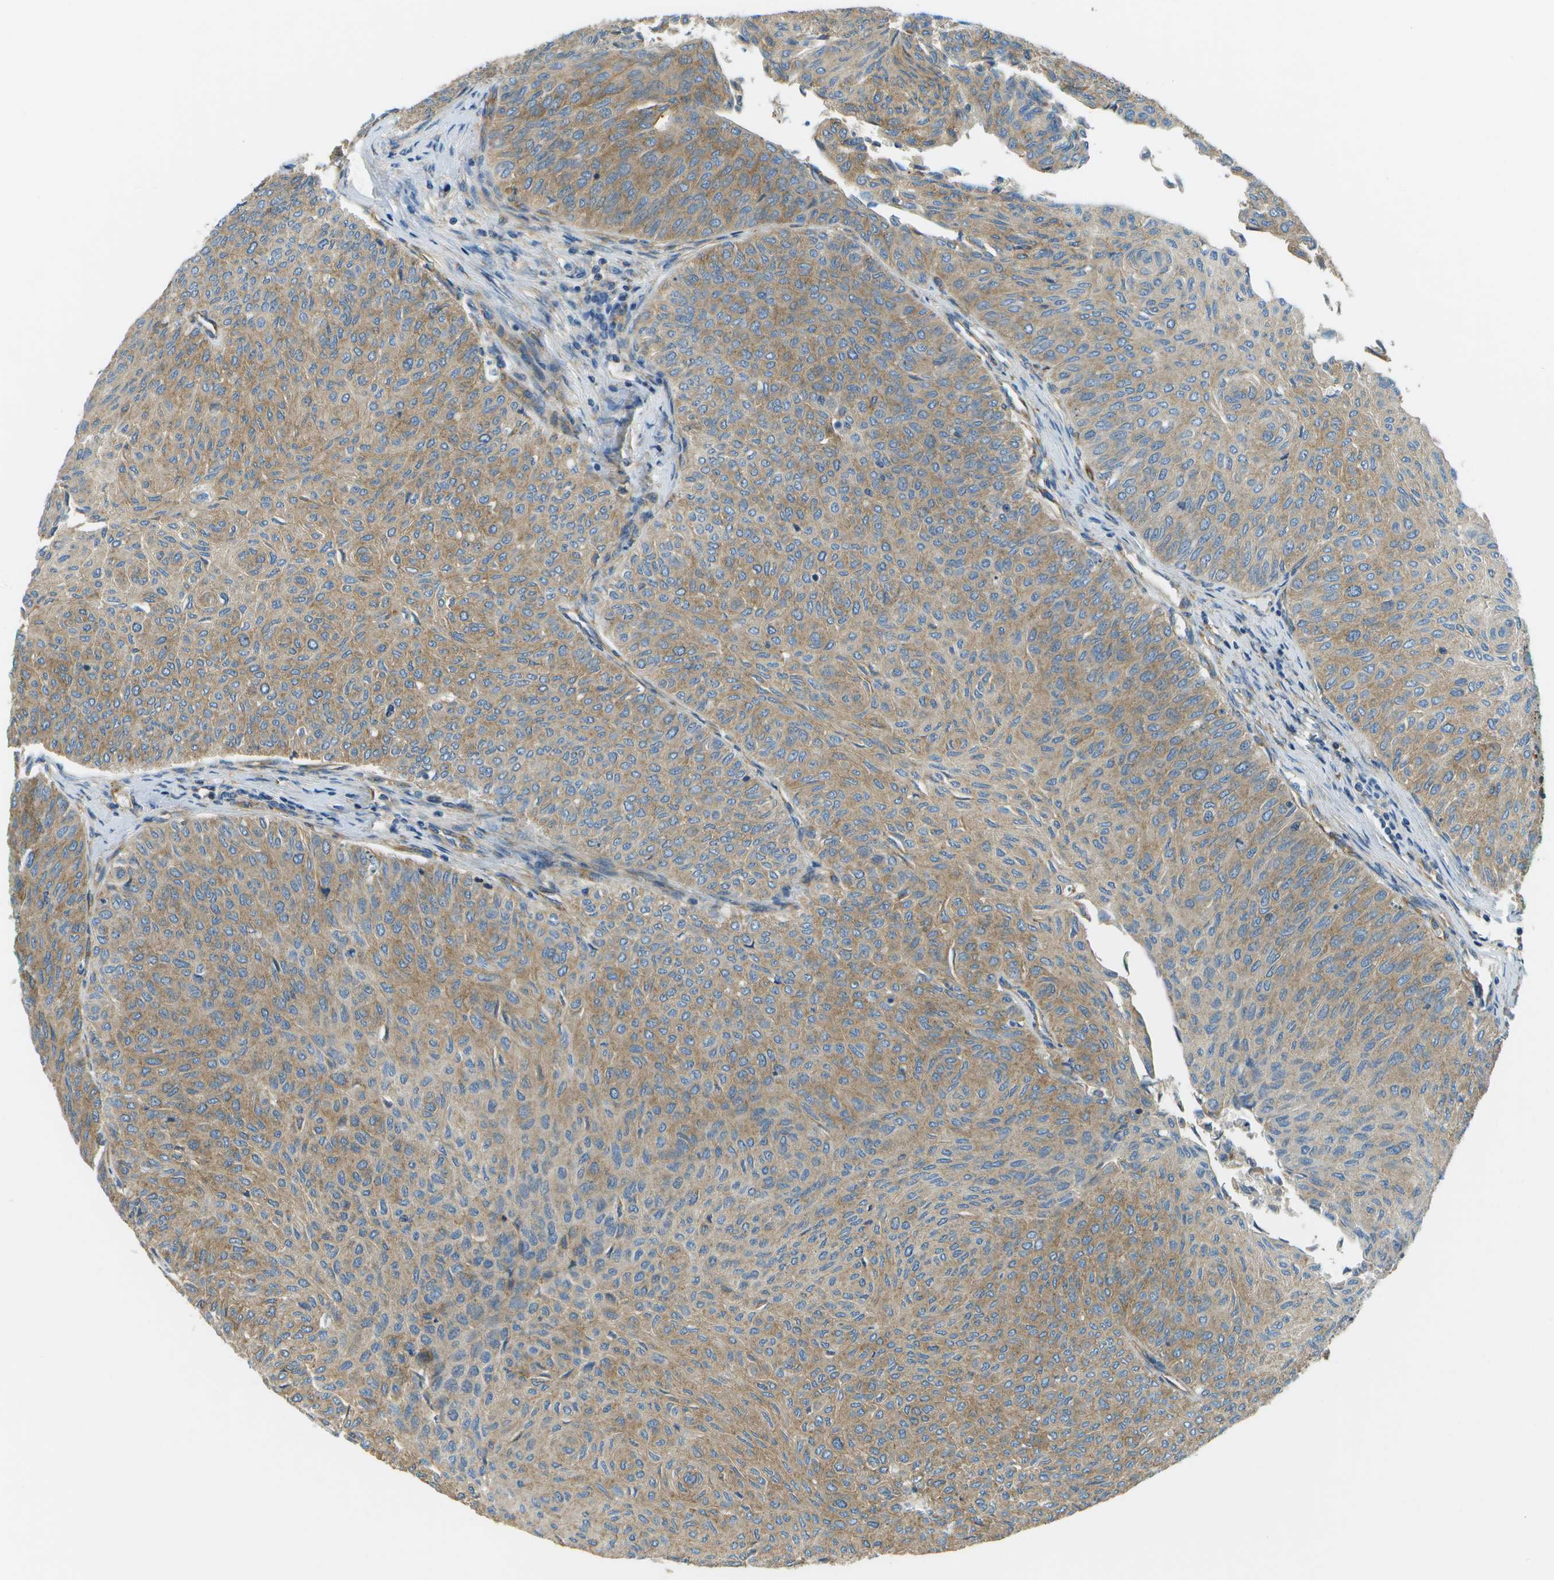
{"staining": {"intensity": "moderate", "quantity": ">75%", "location": "cytoplasmic/membranous"}, "tissue": "urothelial cancer", "cell_type": "Tumor cells", "image_type": "cancer", "snomed": [{"axis": "morphology", "description": "Urothelial carcinoma, Low grade"}, {"axis": "topography", "description": "Urinary bladder"}], "caption": "A histopathology image of human low-grade urothelial carcinoma stained for a protein reveals moderate cytoplasmic/membranous brown staining in tumor cells.", "gene": "CLTC", "patient": {"sex": "male", "age": 78}}